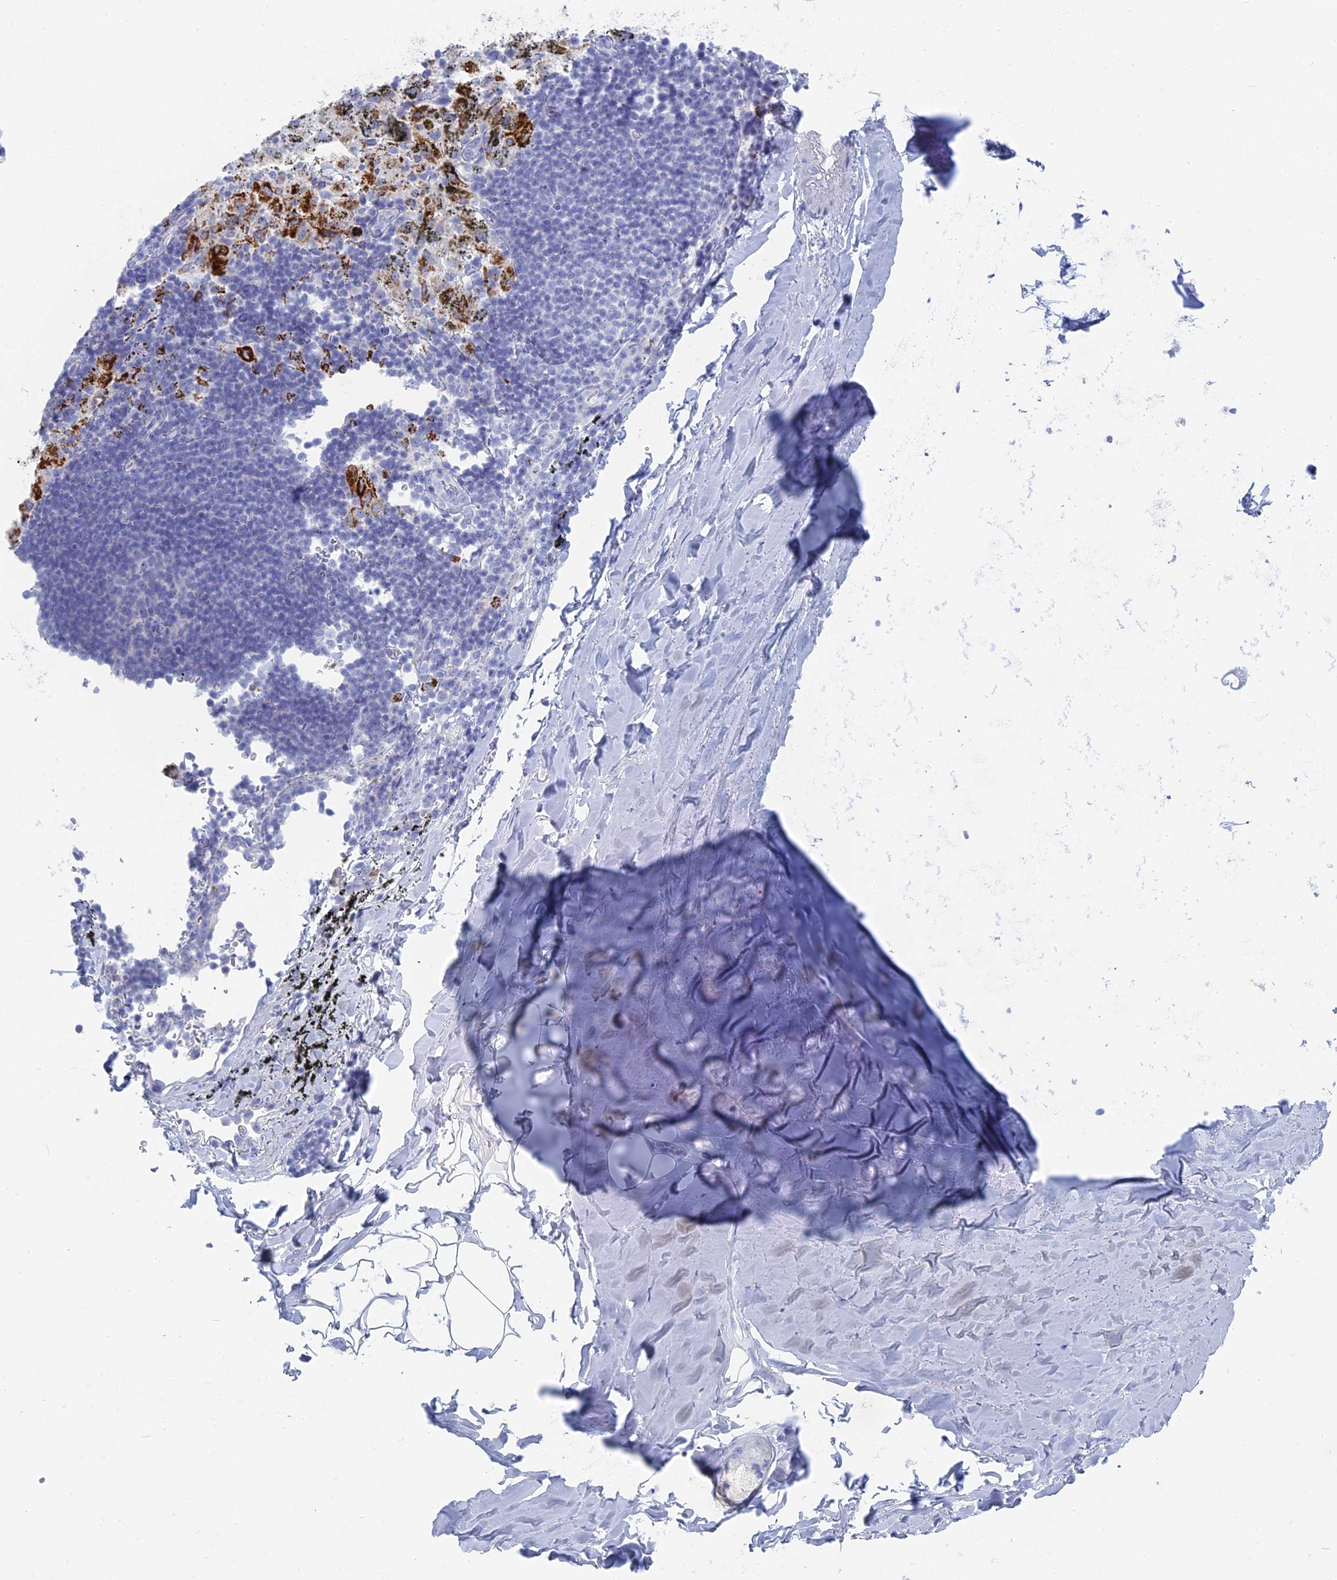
{"staining": {"intensity": "negative", "quantity": "none", "location": "none"}, "tissue": "adipose tissue", "cell_type": "Adipocytes", "image_type": "normal", "snomed": [{"axis": "morphology", "description": "Normal tissue, NOS"}, {"axis": "topography", "description": "Lymph node"}, {"axis": "topography", "description": "Bronchus"}], "caption": "Human adipose tissue stained for a protein using IHC demonstrates no positivity in adipocytes.", "gene": "ALMS1", "patient": {"sex": "male", "age": 63}}